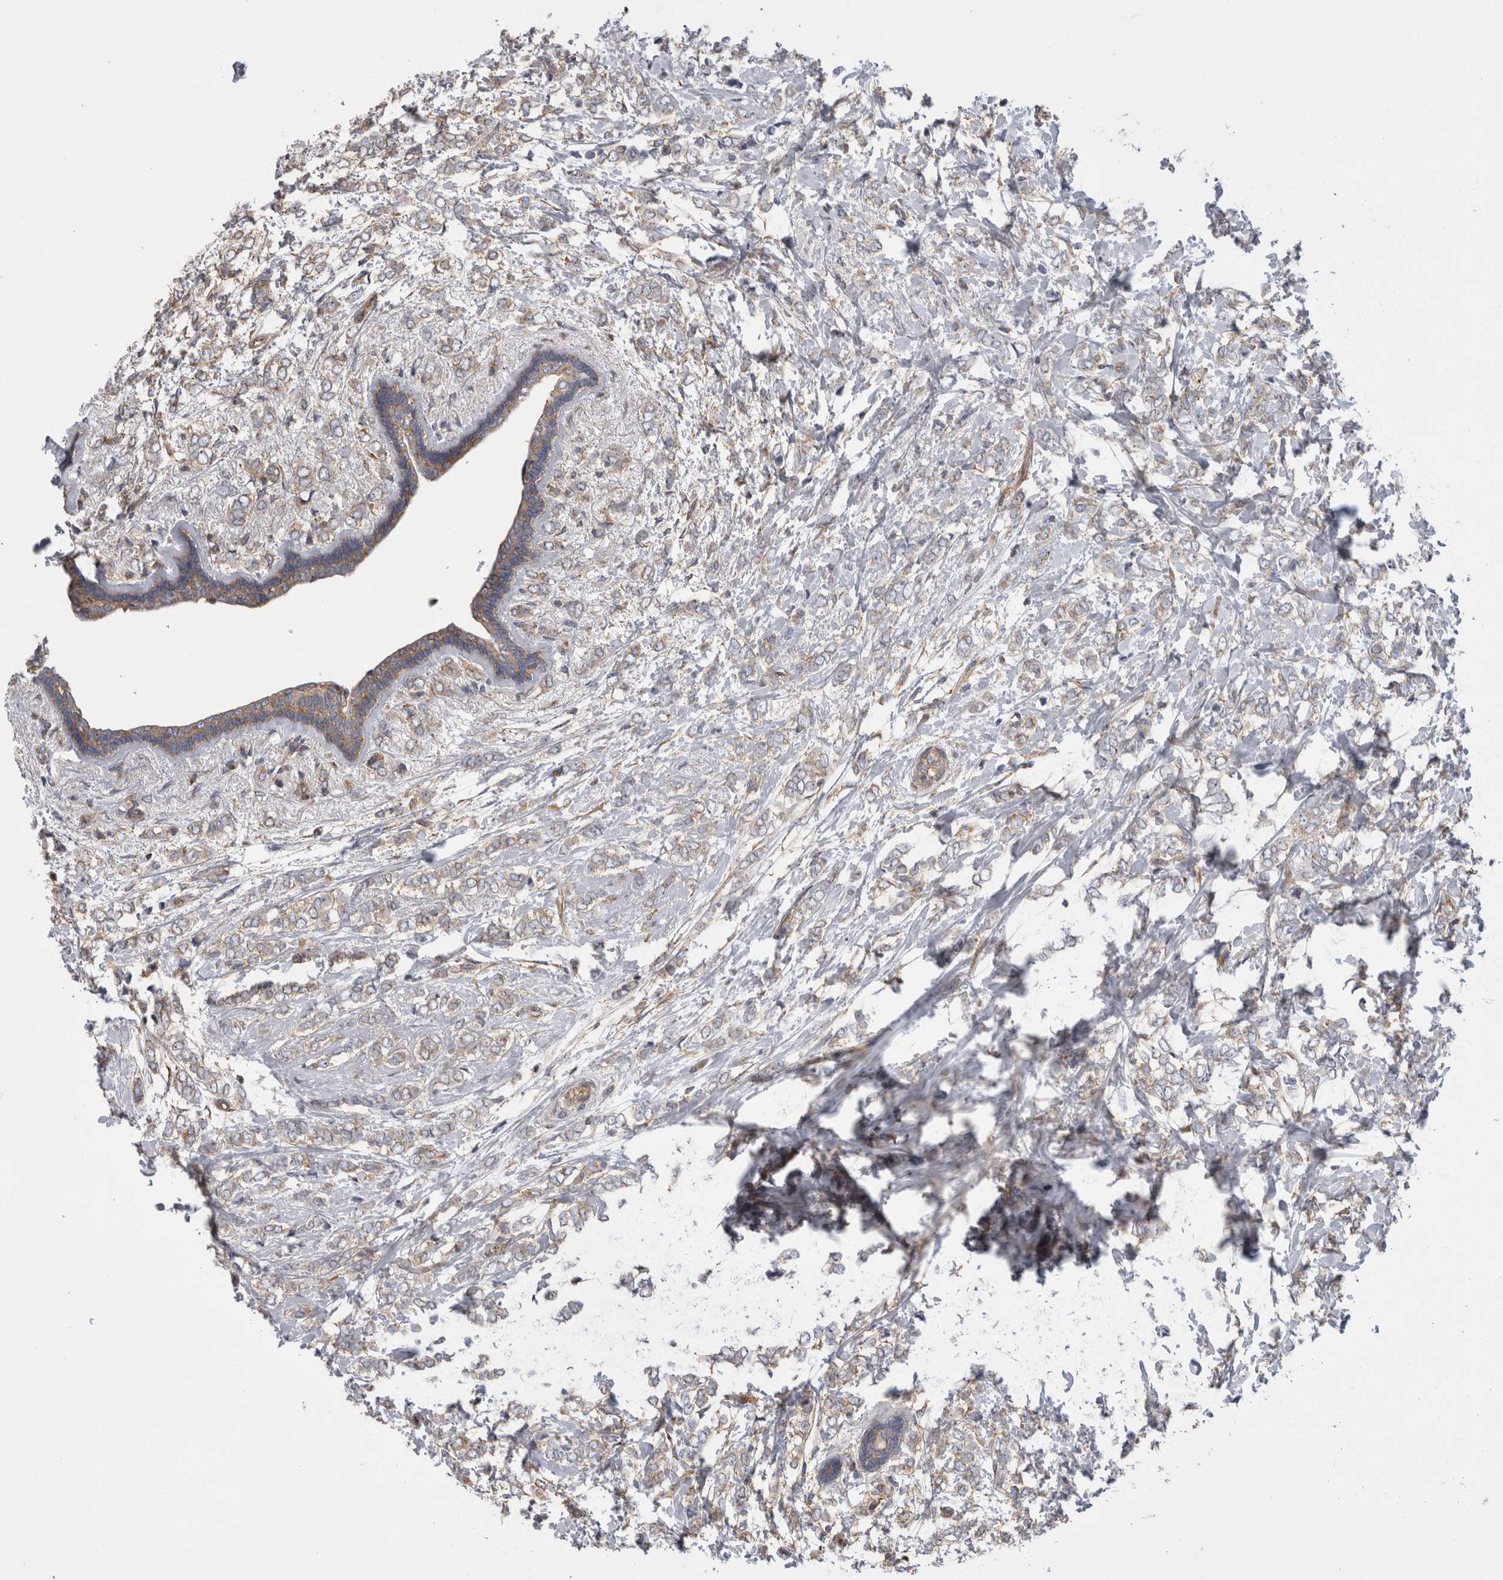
{"staining": {"intensity": "weak", "quantity": "25%-75%", "location": "cytoplasmic/membranous"}, "tissue": "breast cancer", "cell_type": "Tumor cells", "image_type": "cancer", "snomed": [{"axis": "morphology", "description": "Normal tissue, NOS"}, {"axis": "morphology", "description": "Lobular carcinoma"}, {"axis": "topography", "description": "Breast"}], "caption": "Immunohistochemical staining of breast cancer exhibits low levels of weak cytoplasmic/membranous positivity in approximately 25%-75% of tumor cells.", "gene": "ATXN3", "patient": {"sex": "female", "age": 47}}